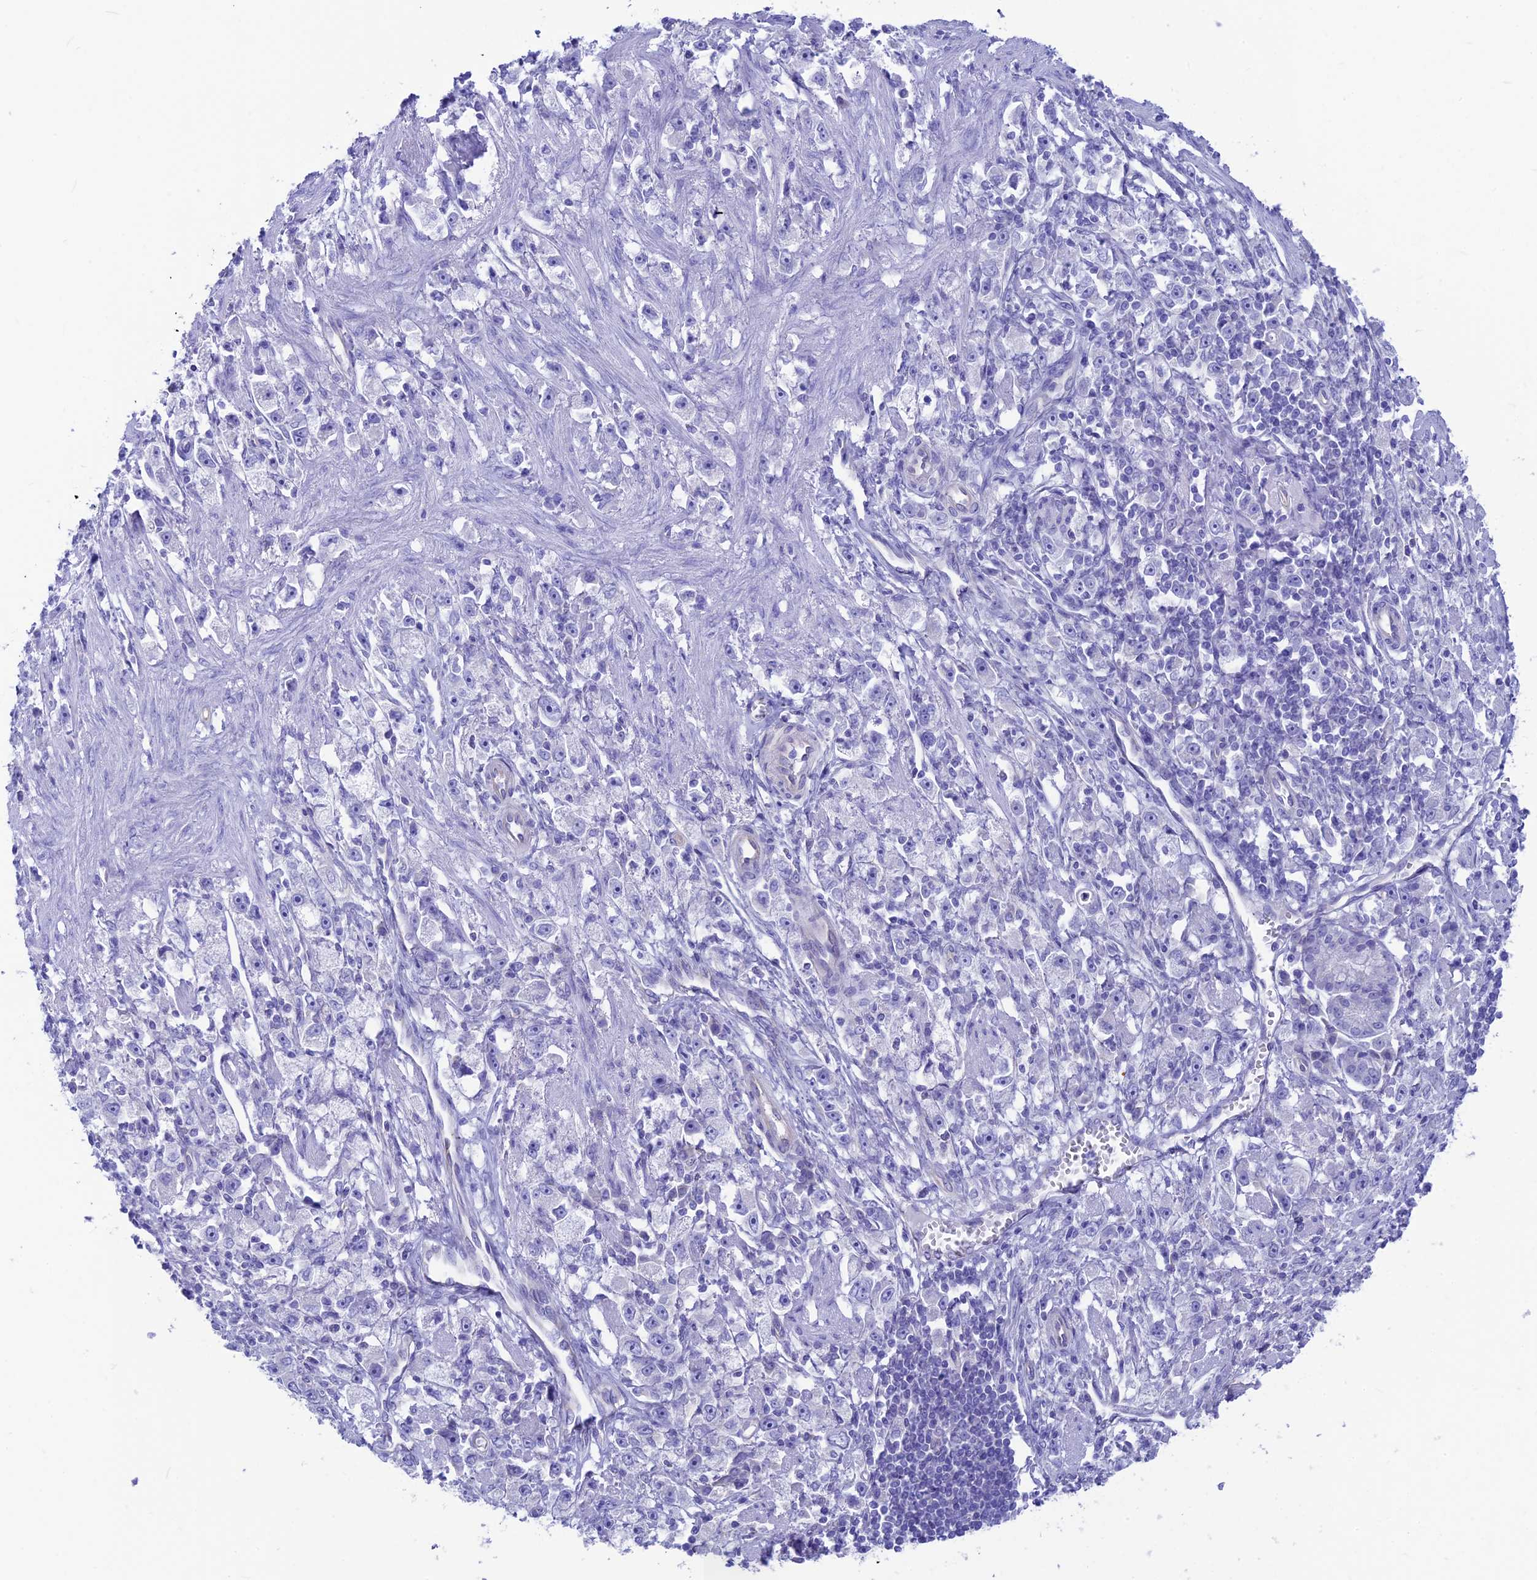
{"staining": {"intensity": "negative", "quantity": "none", "location": "none"}, "tissue": "stomach cancer", "cell_type": "Tumor cells", "image_type": "cancer", "snomed": [{"axis": "morphology", "description": "Adenocarcinoma, NOS"}, {"axis": "topography", "description": "Stomach"}], "caption": "High power microscopy micrograph of an IHC micrograph of stomach cancer (adenocarcinoma), revealing no significant staining in tumor cells.", "gene": "GNGT2", "patient": {"sex": "female", "age": 59}}